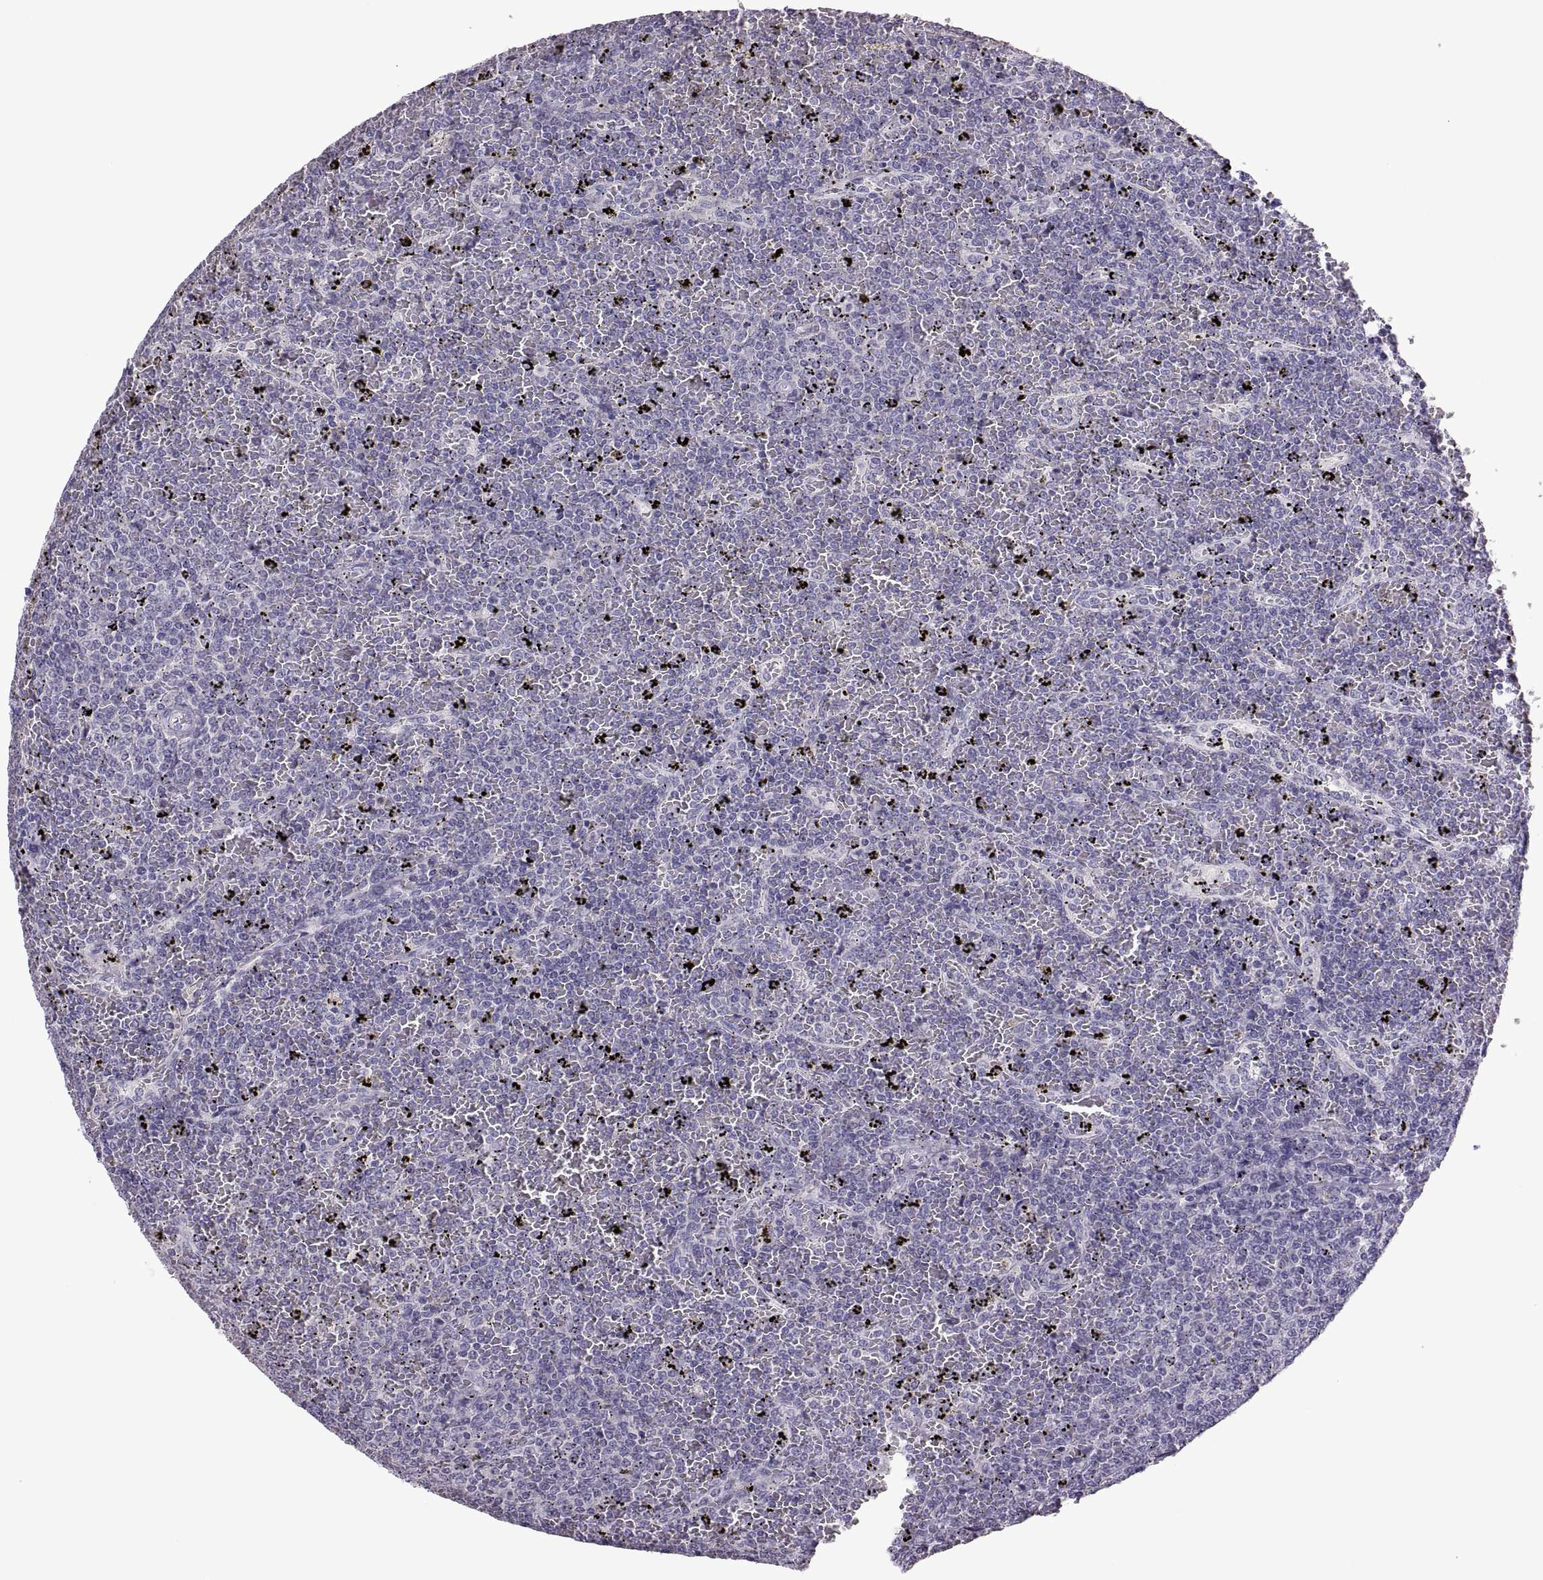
{"staining": {"intensity": "negative", "quantity": "none", "location": "none"}, "tissue": "lymphoma", "cell_type": "Tumor cells", "image_type": "cancer", "snomed": [{"axis": "morphology", "description": "Malignant lymphoma, non-Hodgkin's type, Low grade"}, {"axis": "topography", "description": "Spleen"}], "caption": "Immunohistochemical staining of malignant lymphoma, non-Hodgkin's type (low-grade) demonstrates no significant staining in tumor cells. (Immunohistochemistry, brightfield microscopy, high magnification).", "gene": "TBX19", "patient": {"sex": "female", "age": 77}}